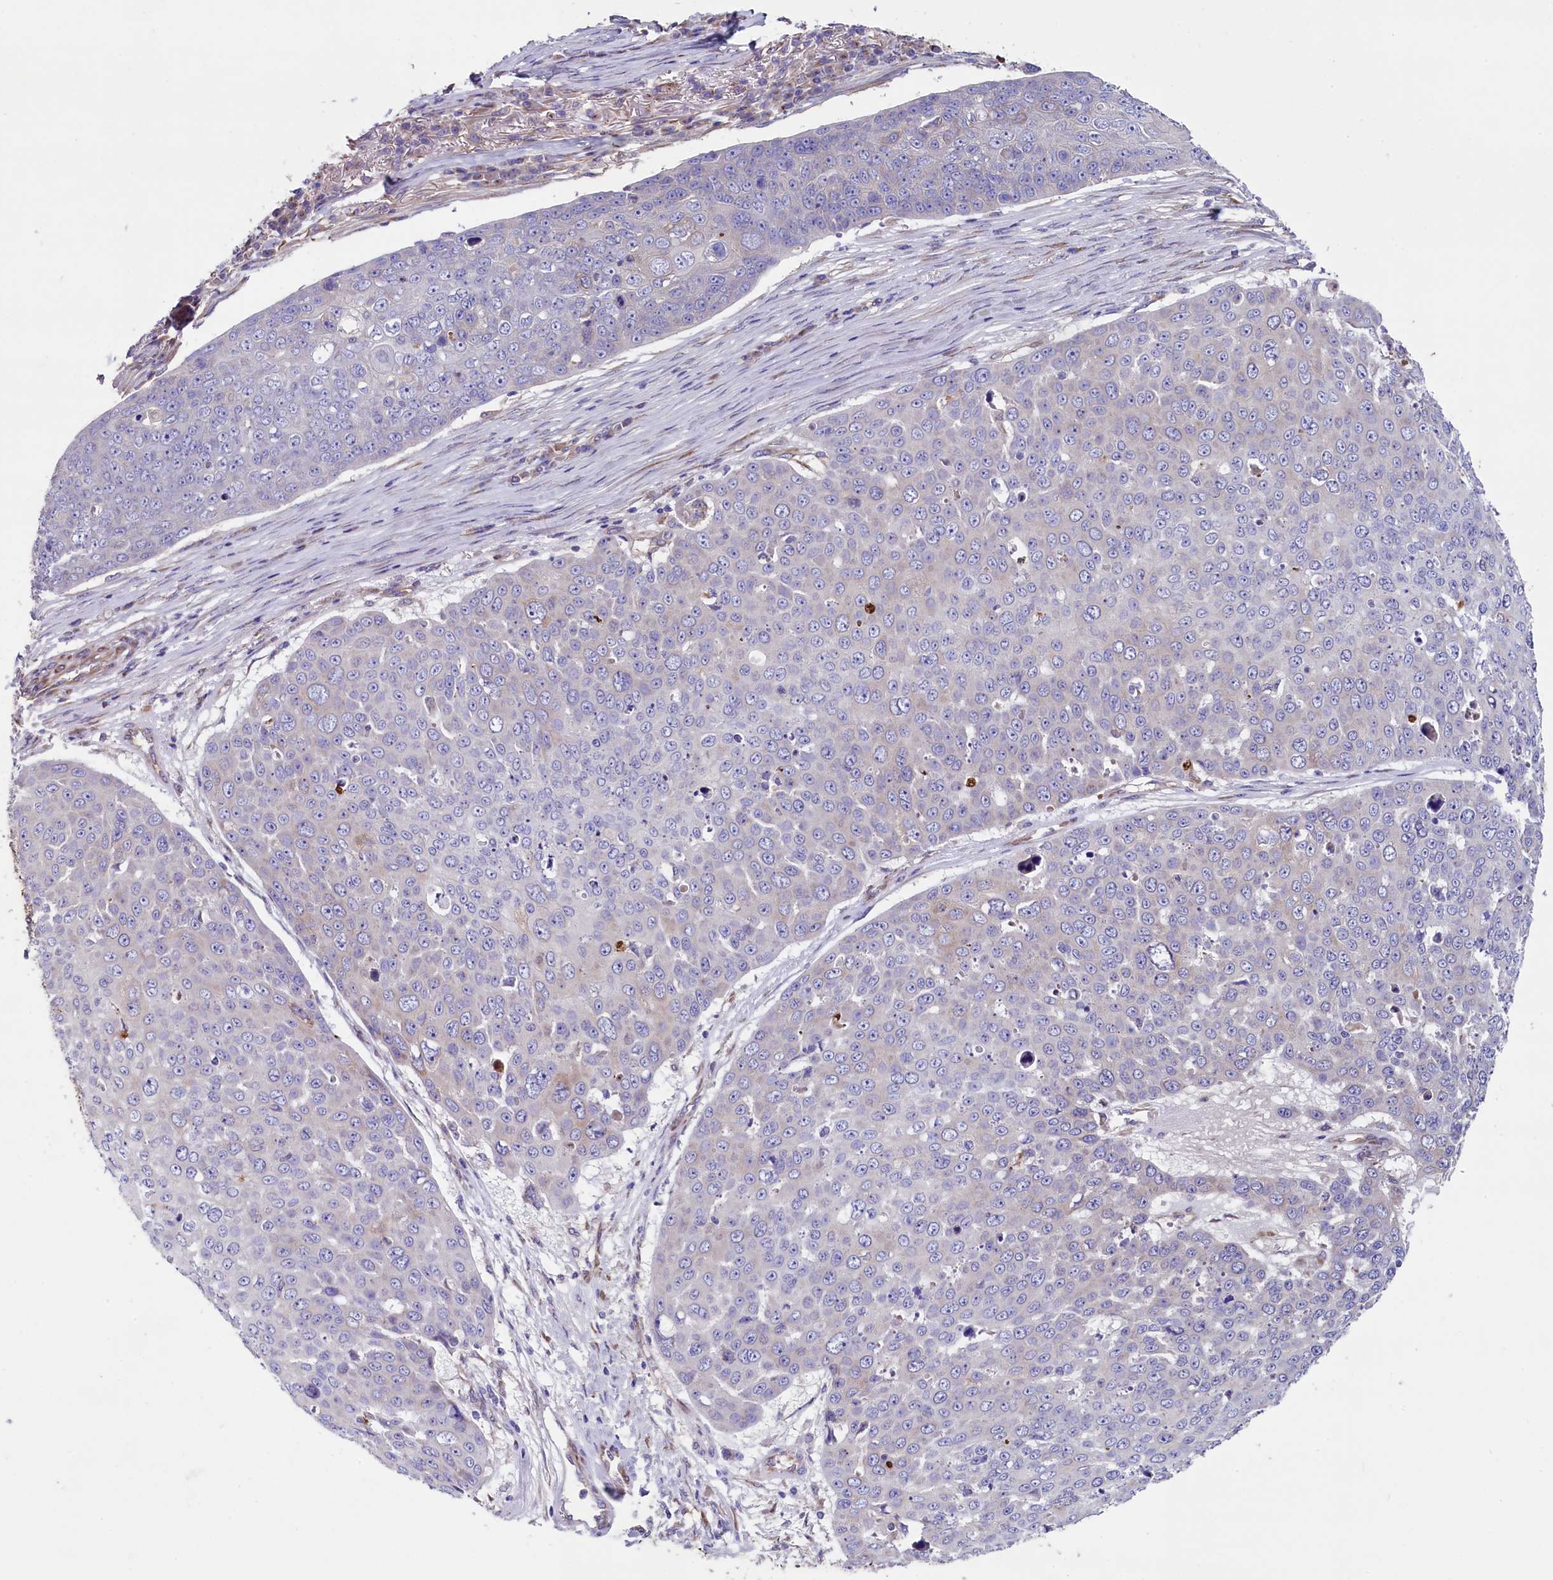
{"staining": {"intensity": "negative", "quantity": "none", "location": "none"}, "tissue": "skin cancer", "cell_type": "Tumor cells", "image_type": "cancer", "snomed": [{"axis": "morphology", "description": "Squamous cell carcinoma, NOS"}, {"axis": "topography", "description": "Skin"}], "caption": "Tumor cells show no significant staining in skin squamous cell carcinoma.", "gene": "GPR108", "patient": {"sex": "male", "age": 71}}